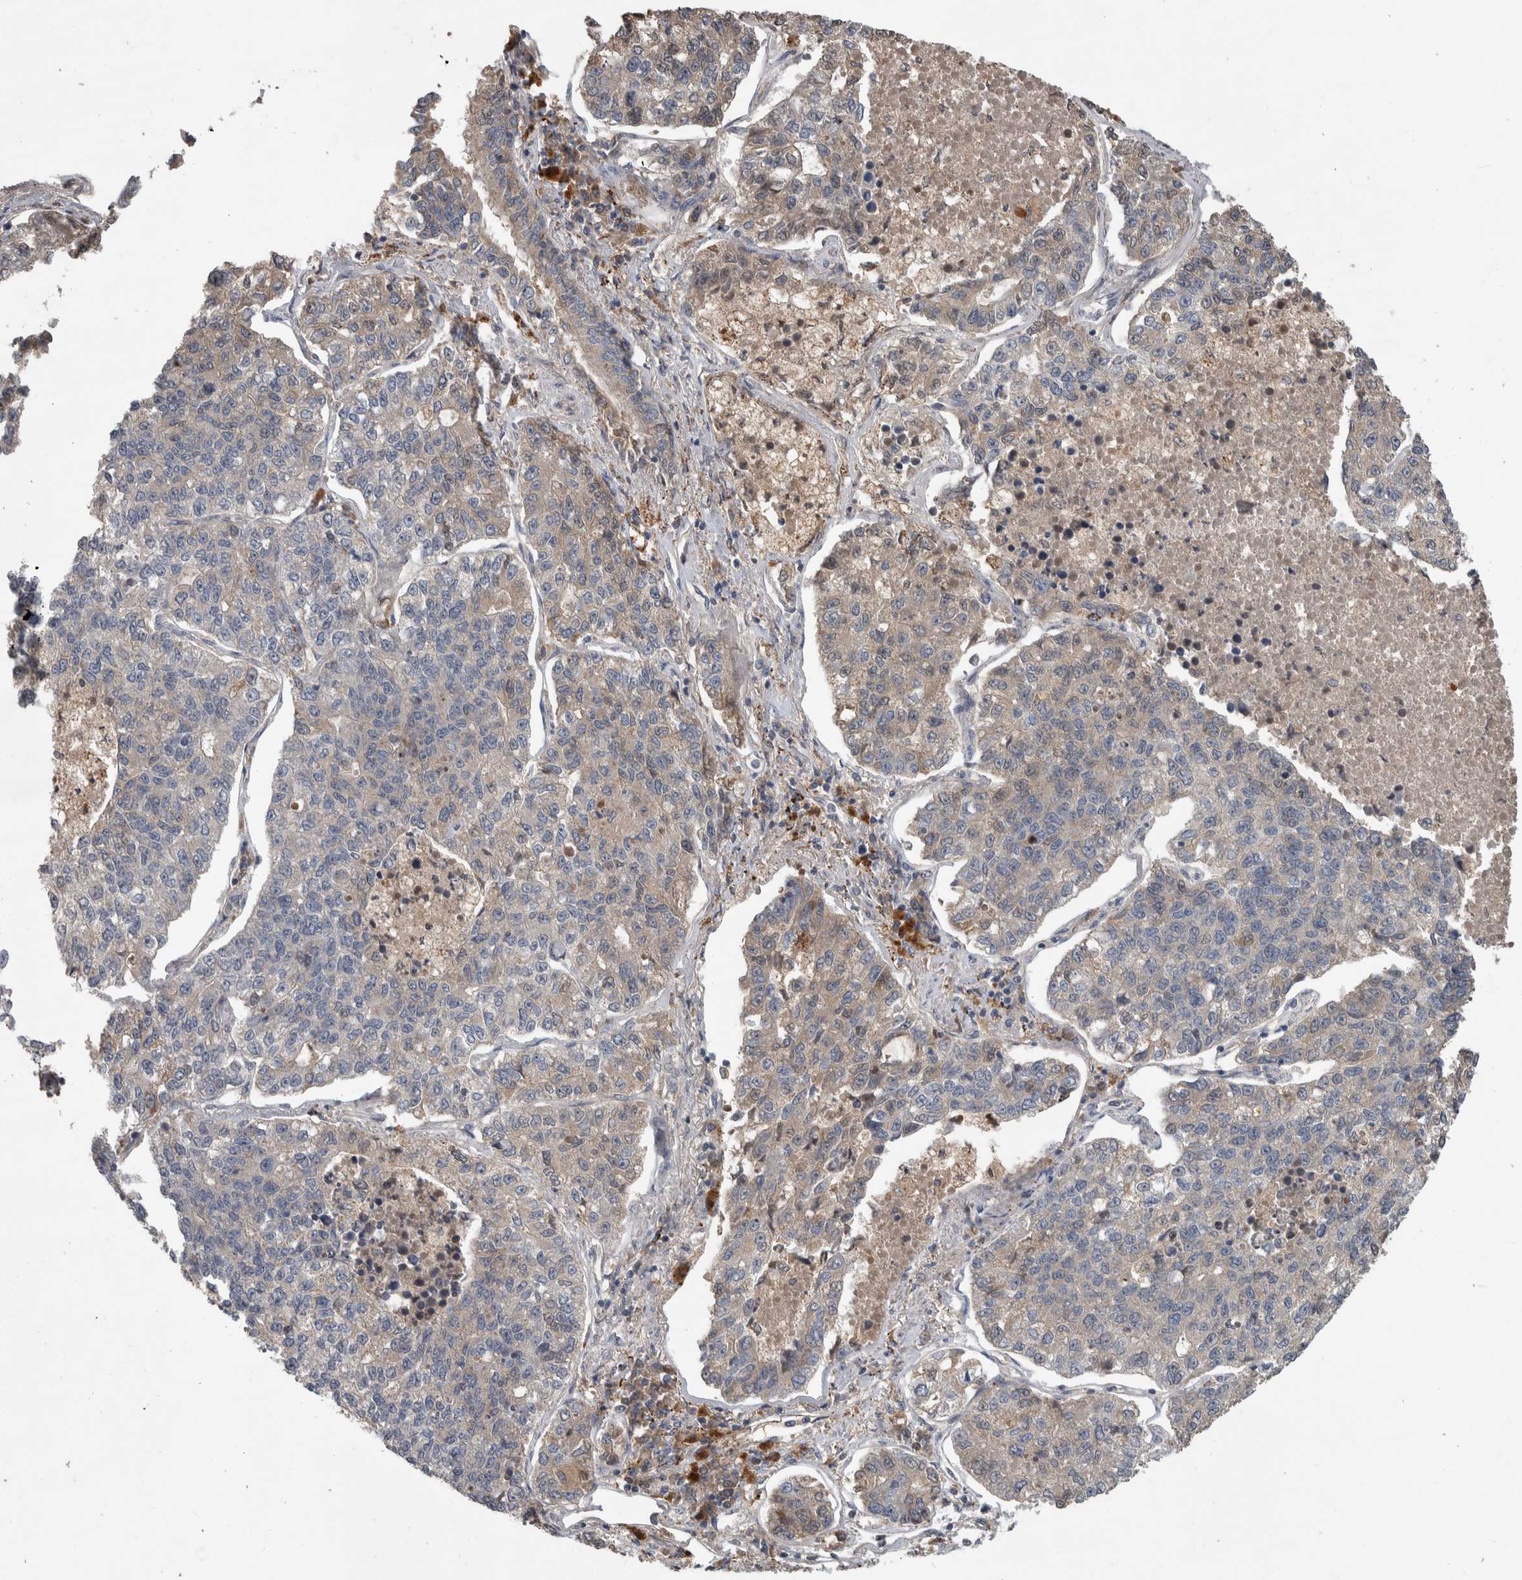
{"staining": {"intensity": "weak", "quantity": "<25%", "location": "cytoplasmic/membranous"}, "tissue": "lung cancer", "cell_type": "Tumor cells", "image_type": "cancer", "snomed": [{"axis": "morphology", "description": "Adenocarcinoma, NOS"}, {"axis": "topography", "description": "Lung"}], "caption": "The immunohistochemistry micrograph has no significant expression in tumor cells of lung adenocarcinoma tissue.", "gene": "CHRM3", "patient": {"sex": "male", "age": 49}}